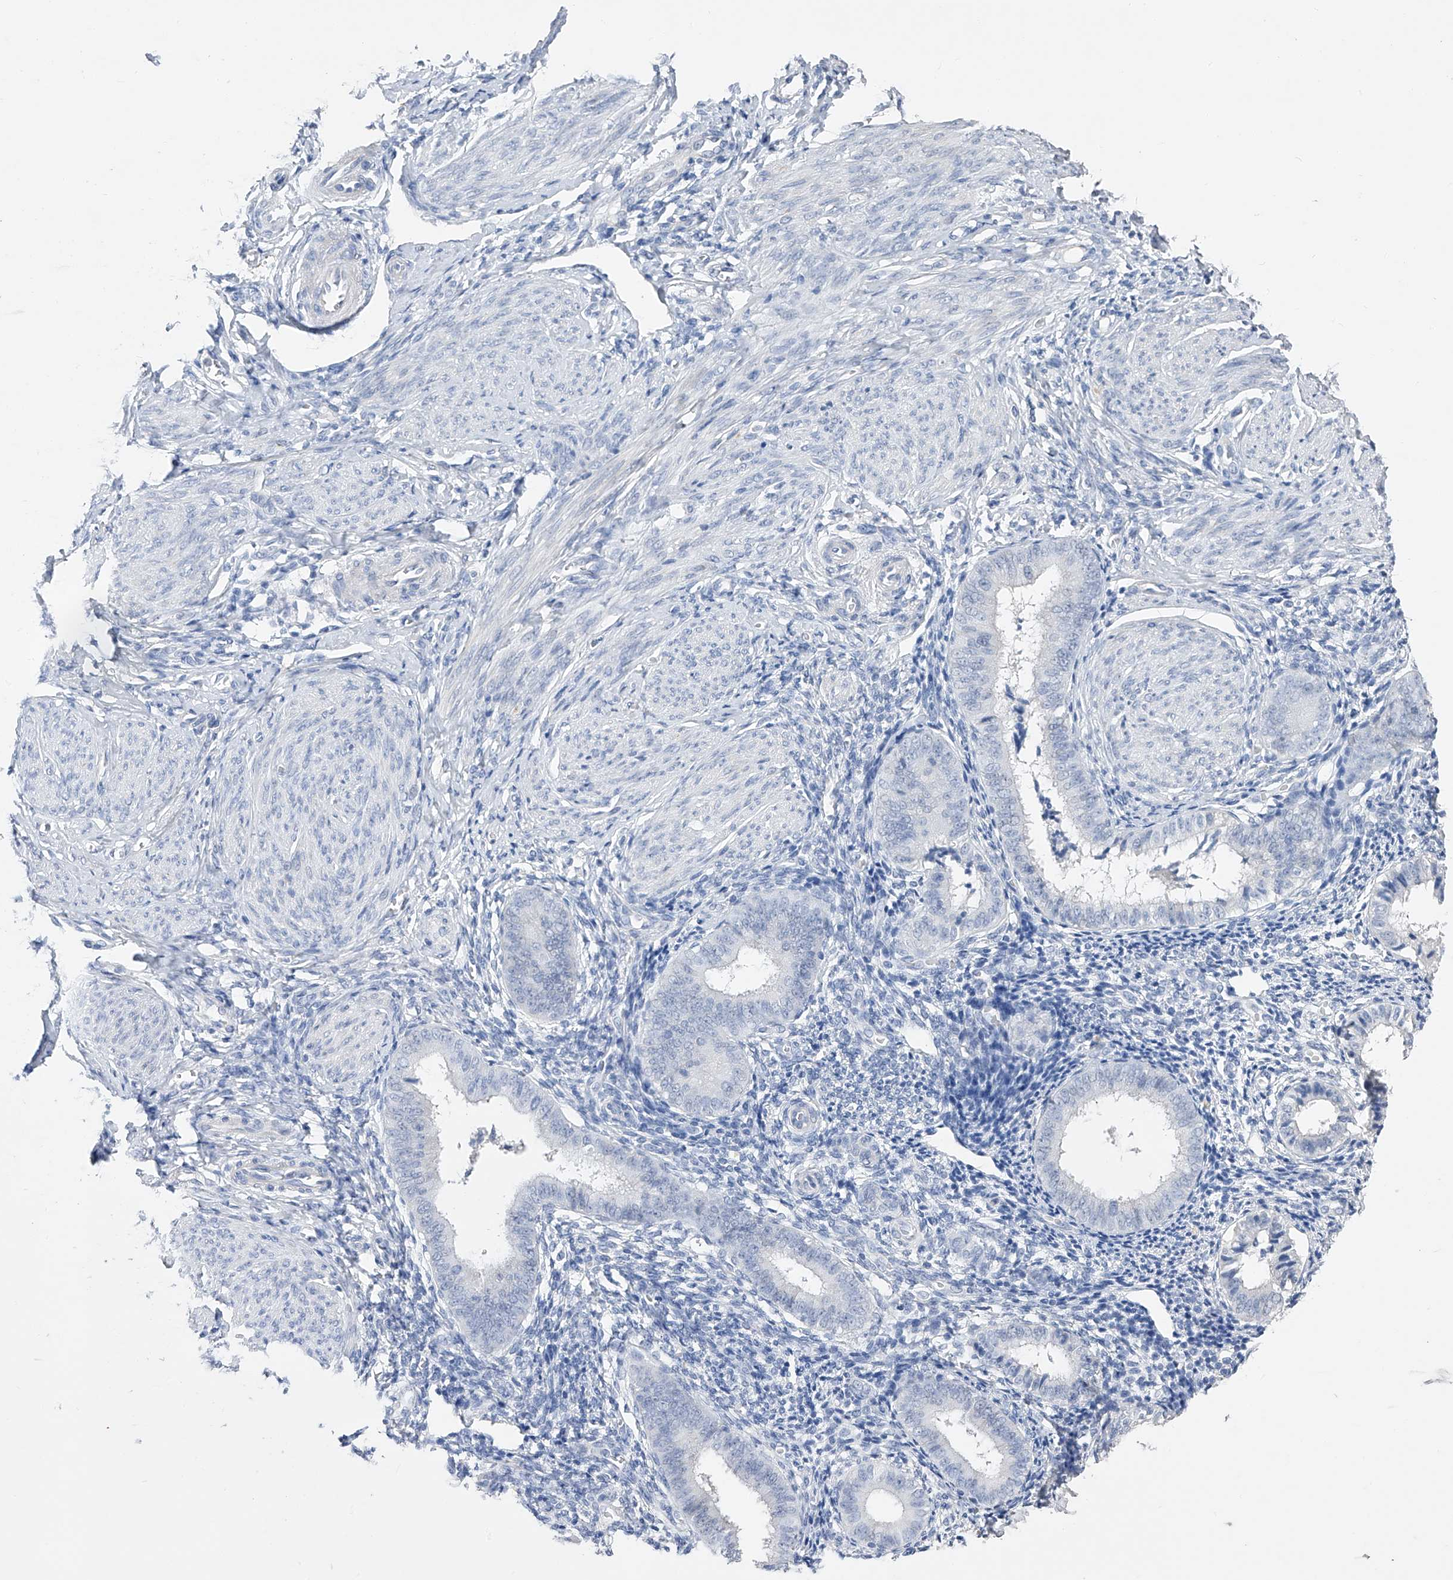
{"staining": {"intensity": "negative", "quantity": "none", "location": "none"}, "tissue": "endometrium", "cell_type": "Cells in endometrial stroma", "image_type": "normal", "snomed": [{"axis": "morphology", "description": "Normal tissue, NOS"}, {"axis": "topography", "description": "Uterus"}, {"axis": "topography", "description": "Endometrium"}], "caption": "Immunohistochemistry photomicrograph of unremarkable endometrium stained for a protein (brown), which shows no staining in cells in endometrial stroma.", "gene": "ADRA1A", "patient": {"sex": "female", "age": 48}}